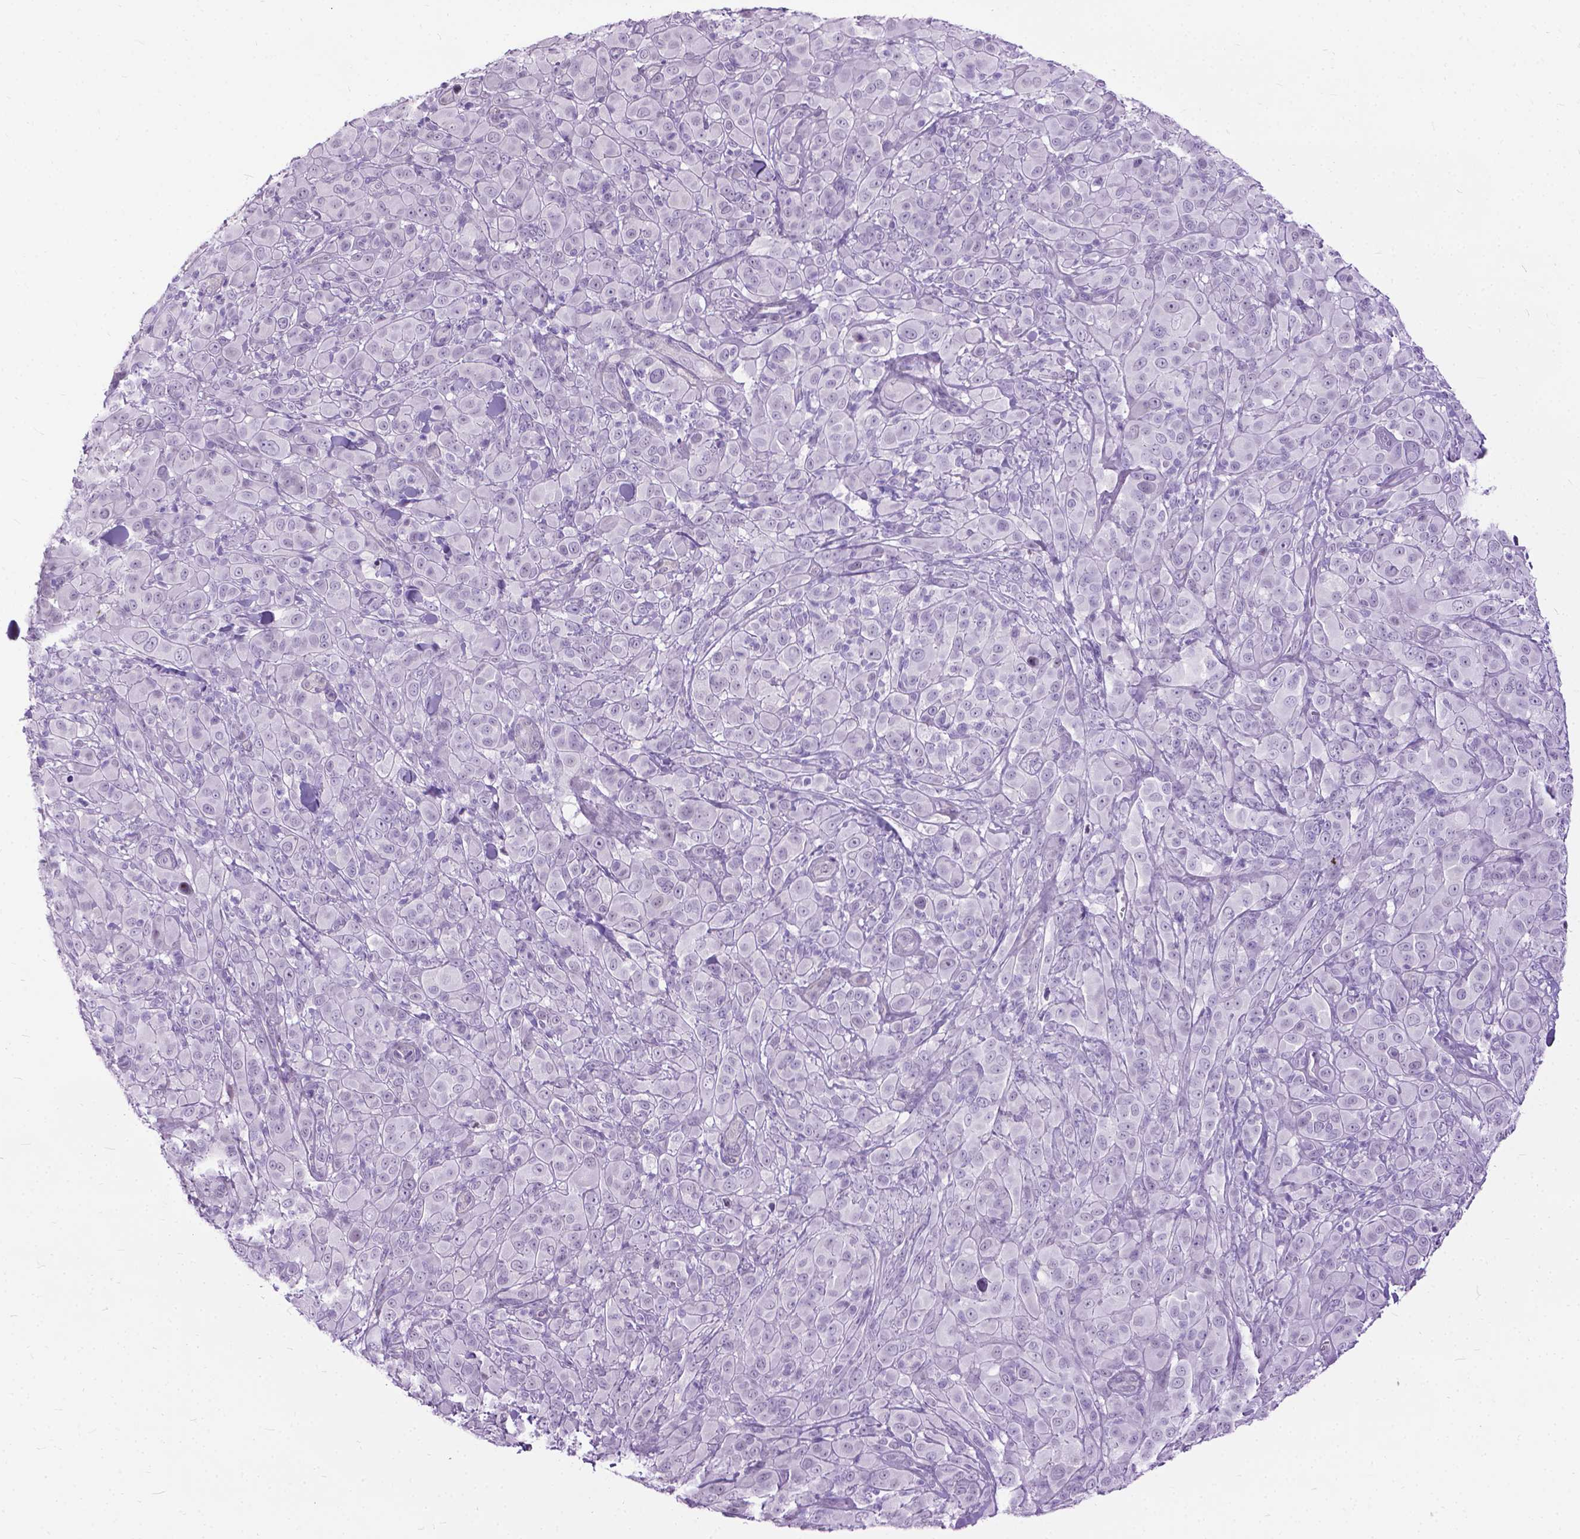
{"staining": {"intensity": "negative", "quantity": "none", "location": "none"}, "tissue": "melanoma", "cell_type": "Tumor cells", "image_type": "cancer", "snomed": [{"axis": "morphology", "description": "Malignant melanoma, NOS"}, {"axis": "topography", "description": "Skin"}], "caption": "Tumor cells show no significant staining in melanoma.", "gene": "PROB1", "patient": {"sex": "female", "age": 87}}